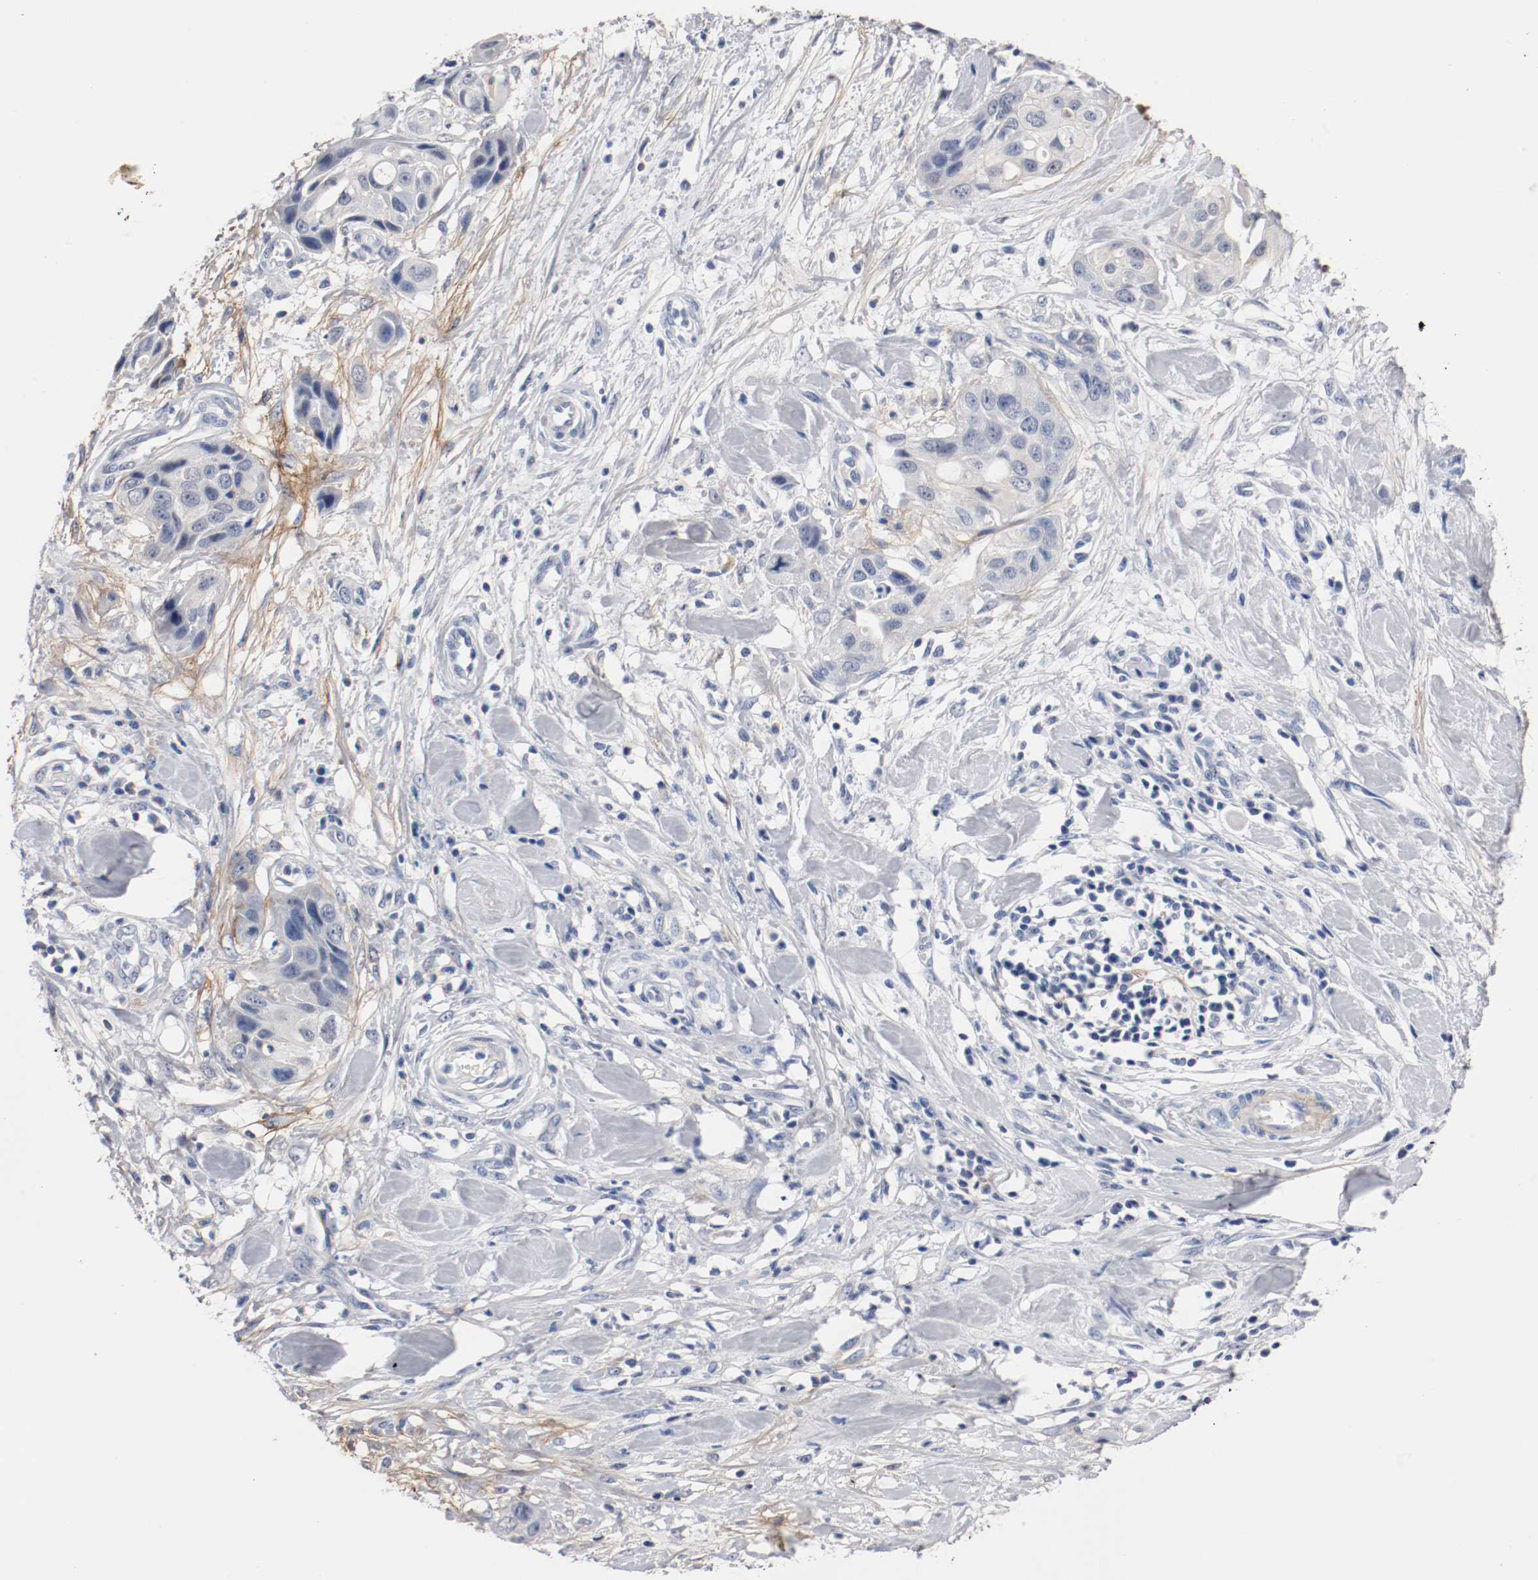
{"staining": {"intensity": "moderate", "quantity": "<25%", "location": "cytoplasmic/membranous"}, "tissue": "pancreatic cancer", "cell_type": "Tumor cells", "image_type": "cancer", "snomed": [{"axis": "morphology", "description": "Adenocarcinoma, NOS"}, {"axis": "topography", "description": "Pancreas"}], "caption": "There is low levels of moderate cytoplasmic/membranous positivity in tumor cells of pancreatic adenocarcinoma, as demonstrated by immunohistochemical staining (brown color).", "gene": "TNC", "patient": {"sex": "female", "age": 60}}